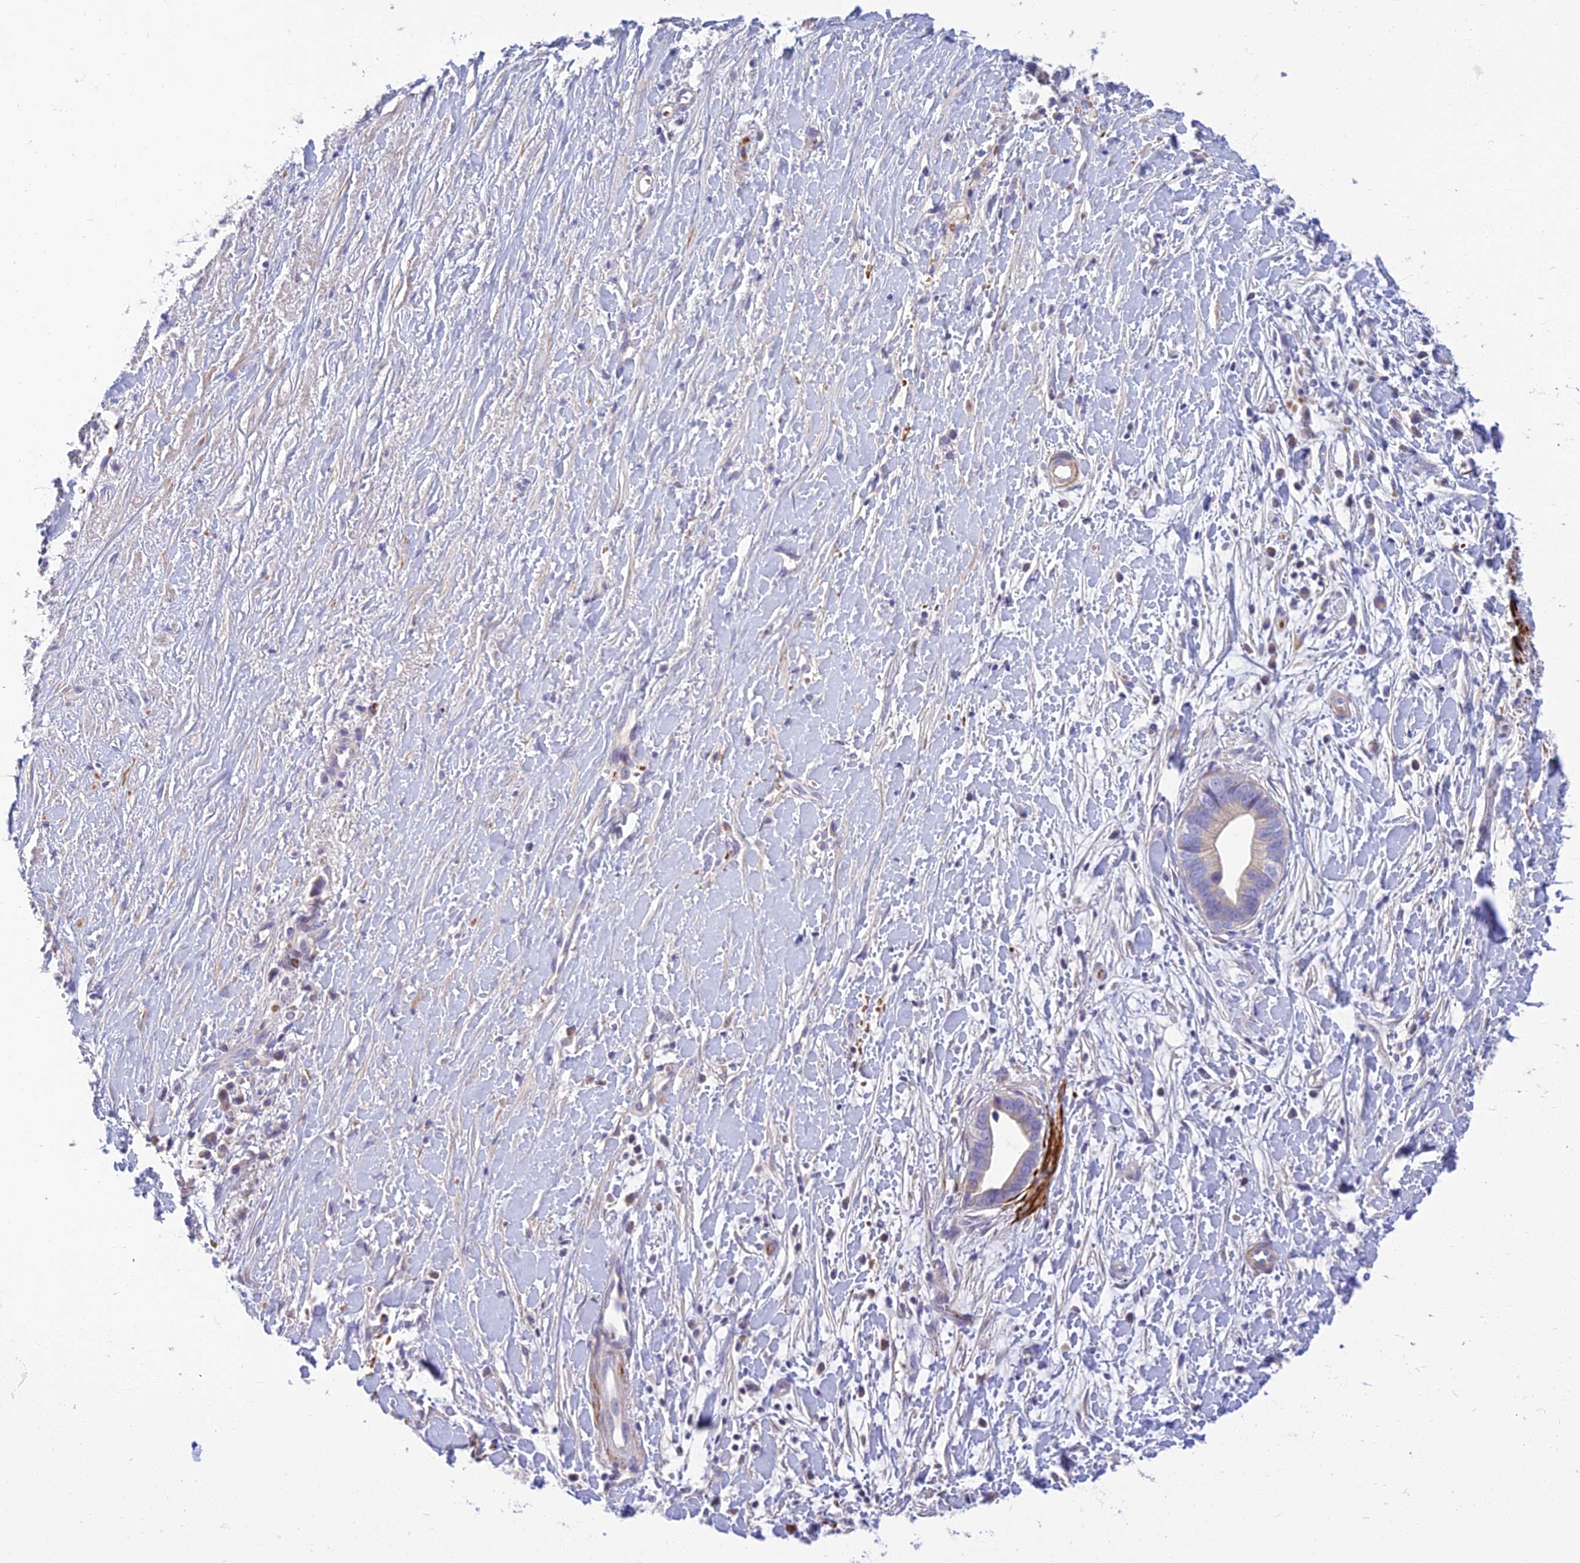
{"staining": {"intensity": "negative", "quantity": "none", "location": "none"}, "tissue": "liver cancer", "cell_type": "Tumor cells", "image_type": "cancer", "snomed": [{"axis": "morphology", "description": "Cholangiocarcinoma"}, {"axis": "topography", "description": "Liver"}], "caption": "The histopathology image exhibits no significant expression in tumor cells of liver cancer (cholangiocarcinoma).", "gene": "CLIP4", "patient": {"sex": "female", "age": 79}}